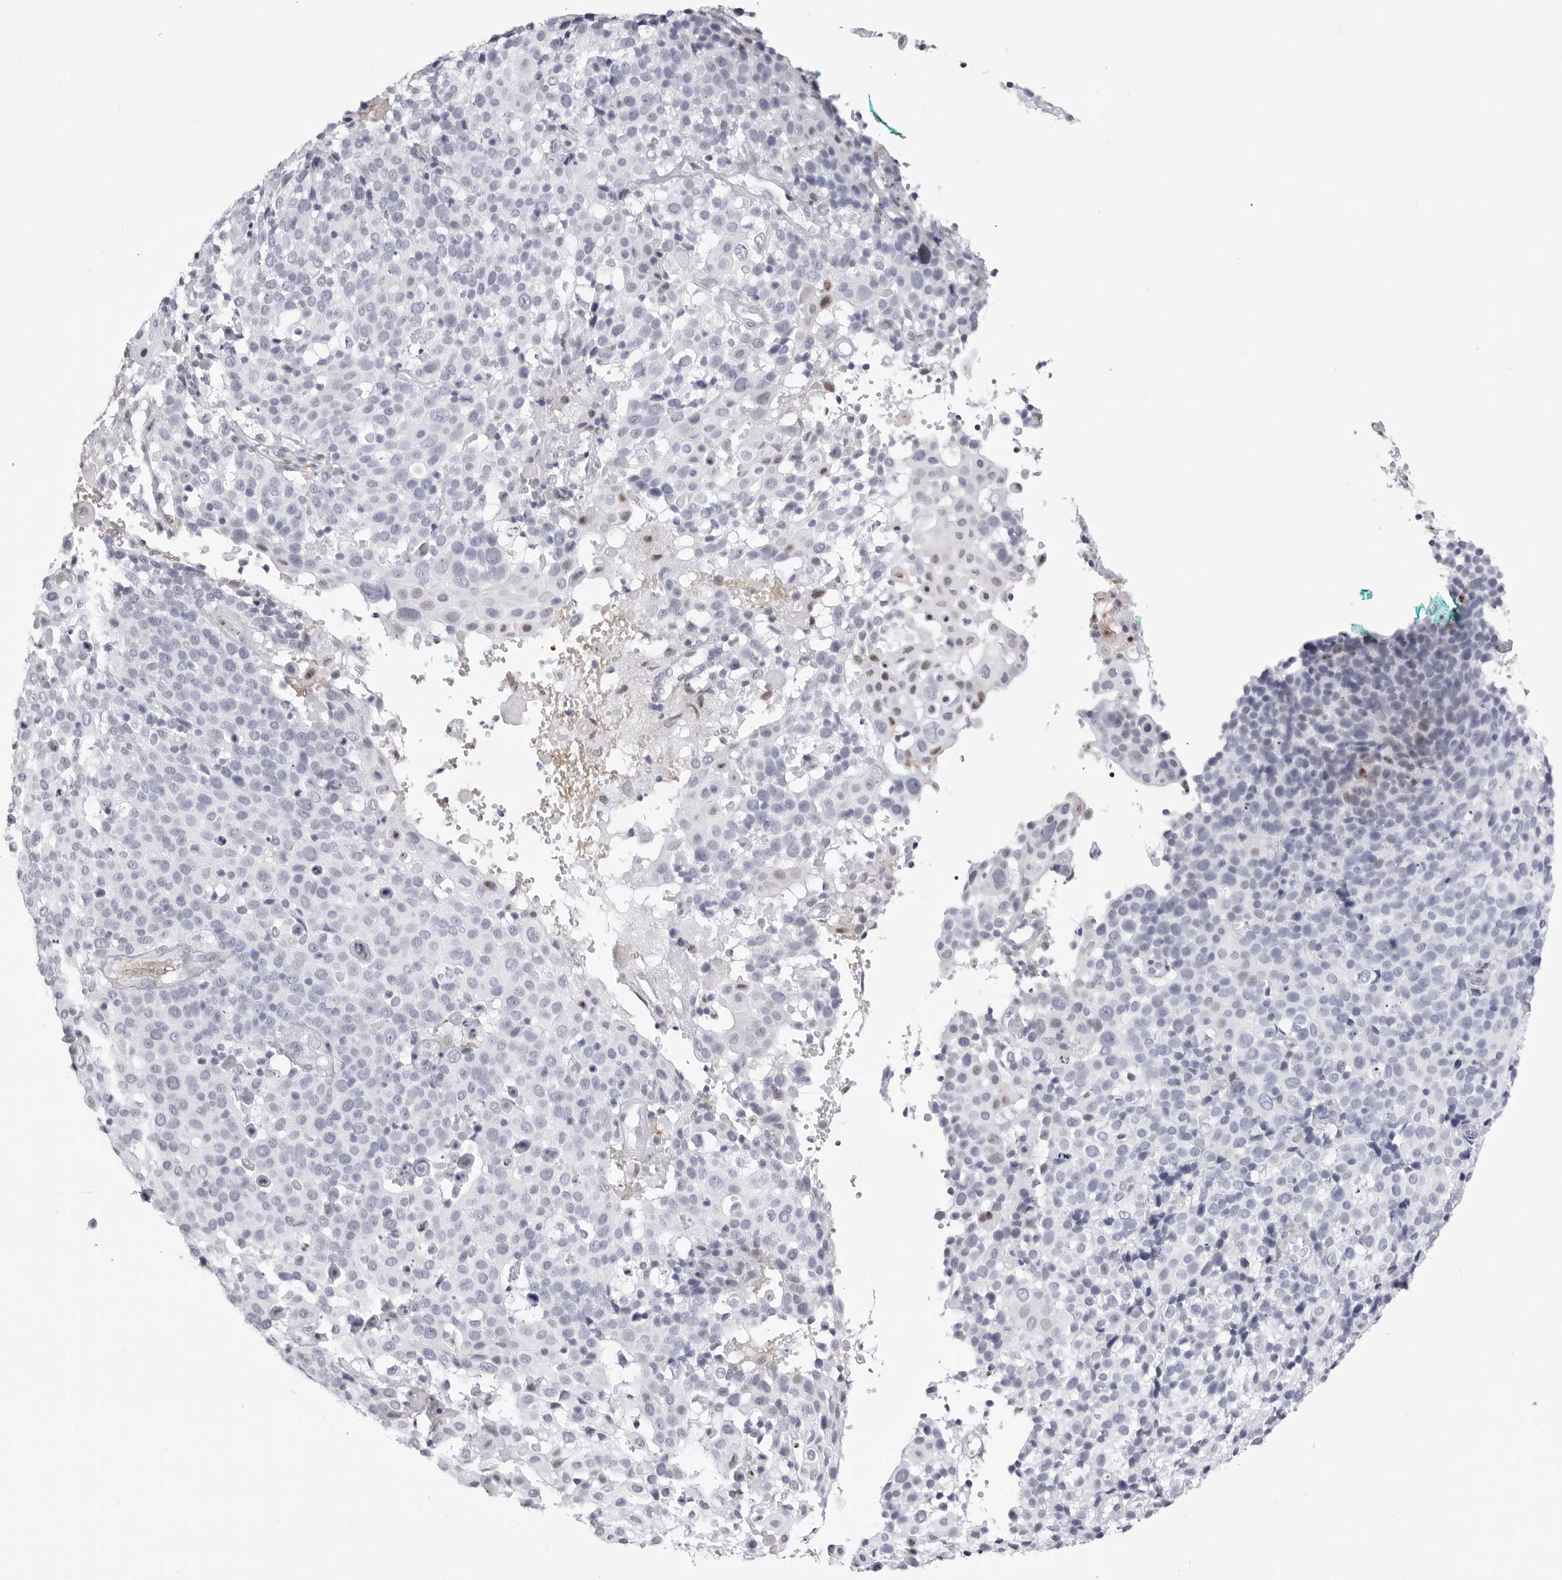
{"staining": {"intensity": "negative", "quantity": "none", "location": "none"}, "tissue": "cervical cancer", "cell_type": "Tumor cells", "image_type": "cancer", "snomed": [{"axis": "morphology", "description": "Squamous cell carcinoma, NOS"}, {"axis": "topography", "description": "Cervix"}], "caption": "Image shows no protein staining in tumor cells of cervical squamous cell carcinoma tissue.", "gene": "TSSK1B", "patient": {"sex": "female", "age": 74}}